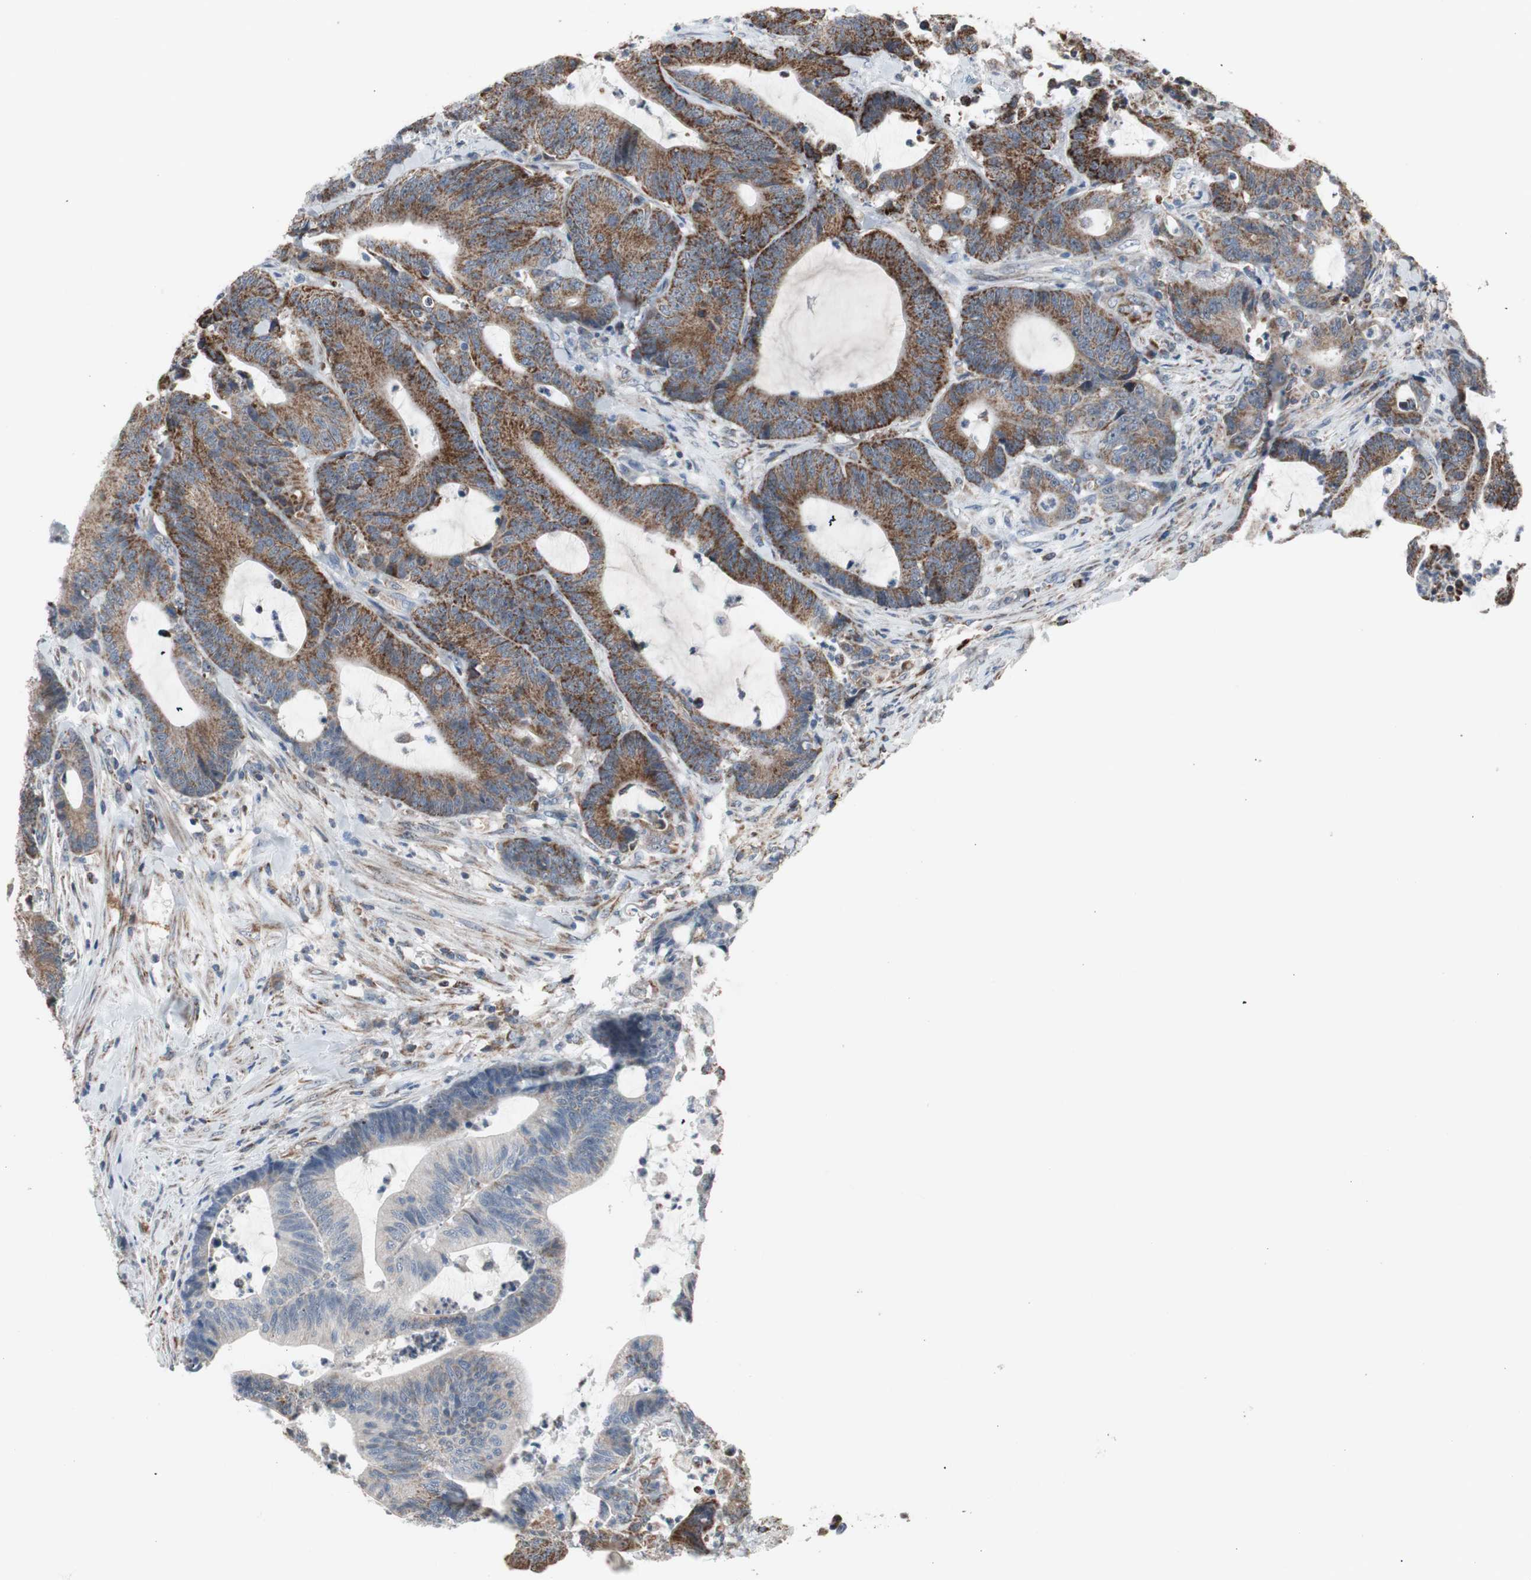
{"staining": {"intensity": "moderate", "quantity": ">75%", "location": "cytoplasmic/membranous"}, "tissue": "colorectal cancer", "cell_type": "Tumor cells", "image_type": "cancer", "snomed": [{"axis": "morphology", "description": "Adenocarcinoma, NOS"}, {"axis": "topography", "description": "Colon"}], "caption": "Human colorectal adenocarcinoma stained with a protein marker demonstrates moderate staining in tumor cells.", "gene": "CPT1A", "patient": {"sex": "female", "age": 84}}